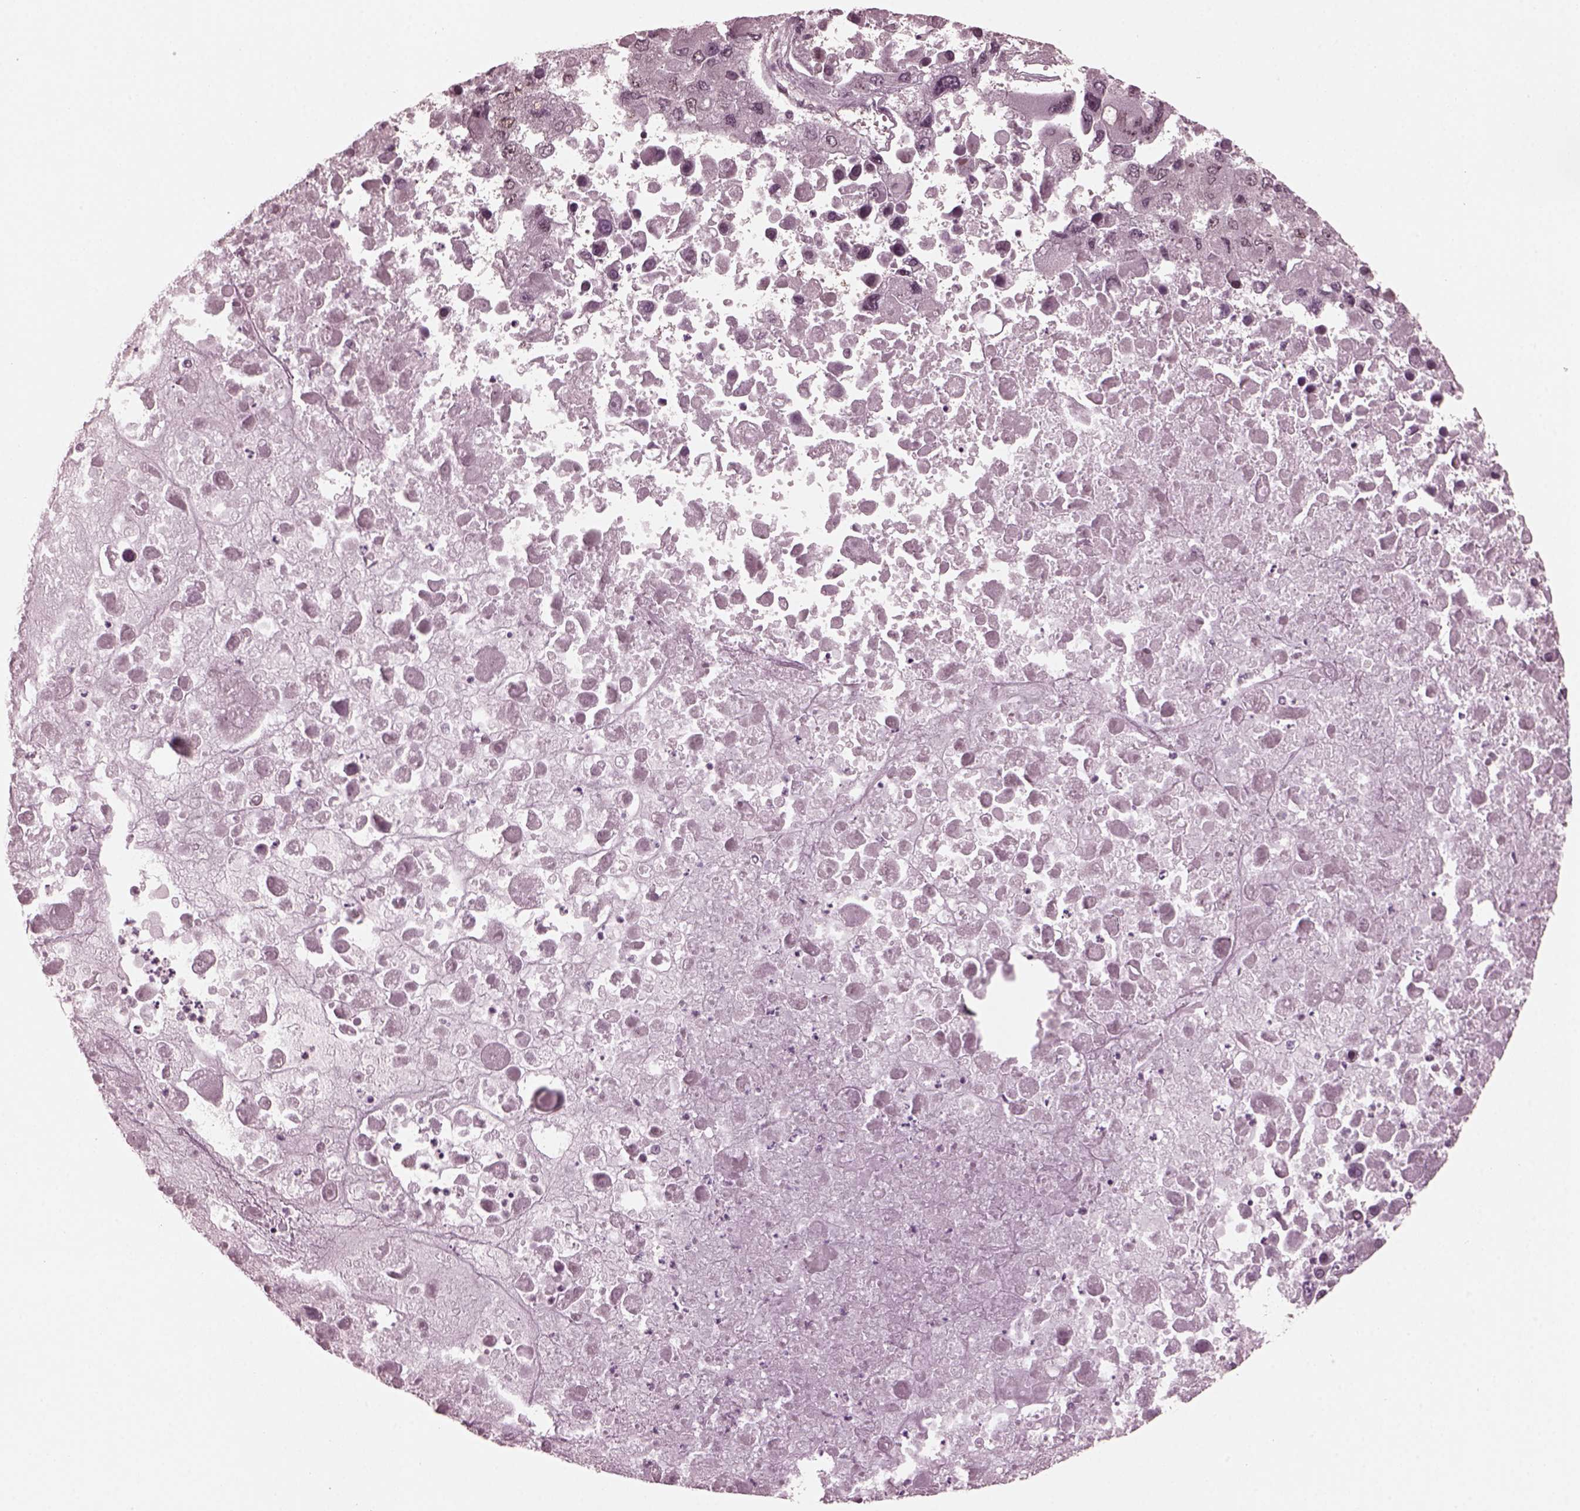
{"staining": {"intensity": "negative", "quantity": "none", "location": "none"}, "tissue": "liver cancer", "cell_type": "Tumor cells", "image_type": "cancer", "snomed": [{"axis": "morphology", "description": "Carcinoma, Hepatocellular, NOS"}, {"axis": "topography", "description": "Liver"}], "caption": "Liver cancer (hepatocellular carcinoma) was stained to show a protein in brown. There is no significant expression in tumor cells. (Brightfield microscopy of DAB immunohistochemistry (IHC) at high magnification).", "gene": "TRIB3", "patient": {"sex": "female", "age": 41}}